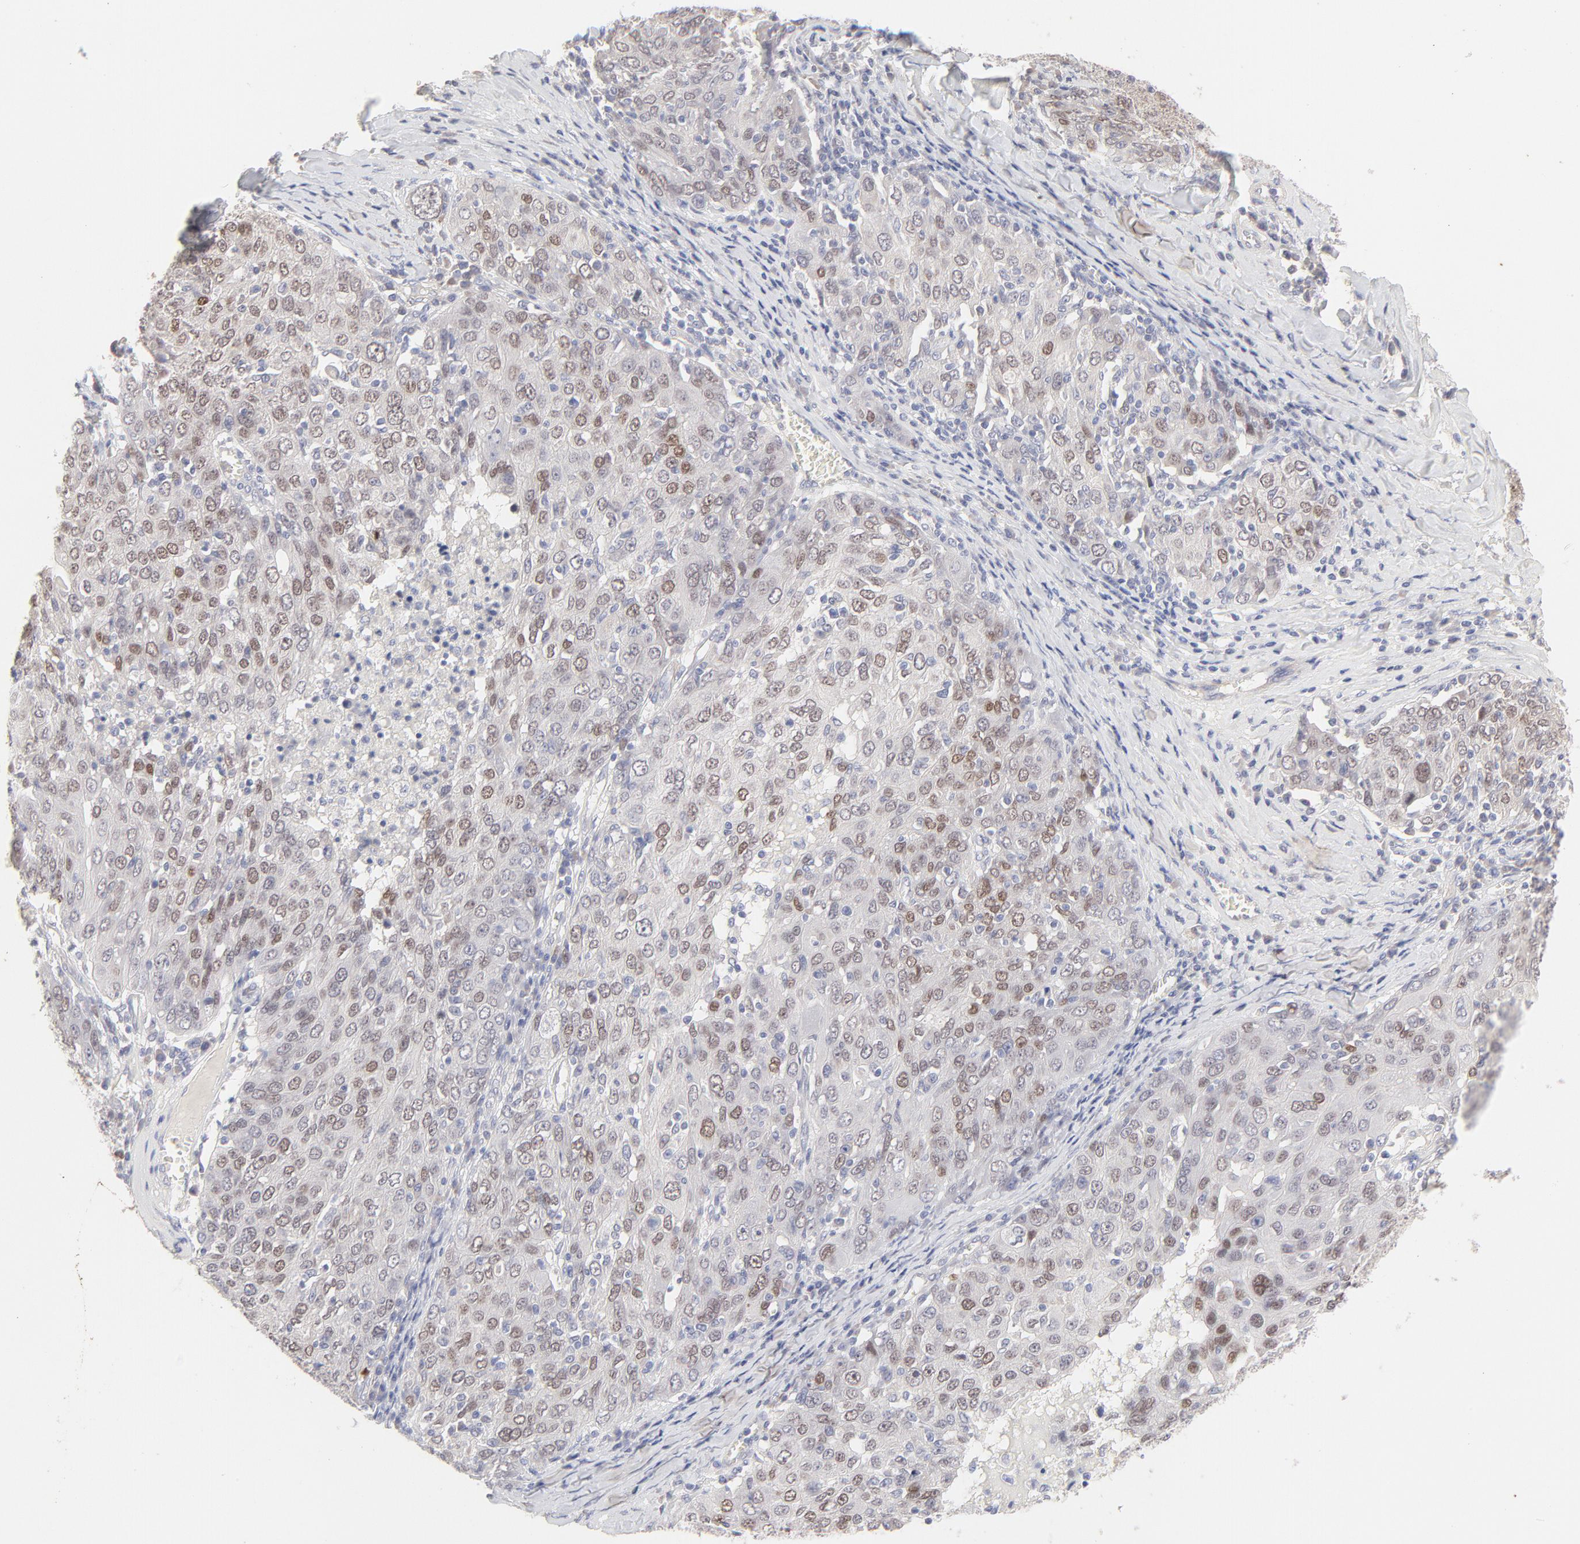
{"staining": {"intensity": "weak", "quantity": "25%-75%", "location": "nuclear"}, "tissue": "ovarian cancer", "cell_type": "Tumor cells", "image_type": "cancer", "snomed": [{"axis": "morphology", "description": "Carcinoma, endometroid"}, {"axis": "topography", "description": "Ovary"}], "caption": "Ovarian cancer was stained to show a protein in brown. There is low levels of weak nuclear staining in about 25%-75% of tumor cells. (brown staining indicates protein expression, while blue staining denotes nuclei).", "gene": "ELF3", "patient": {"sex": "female", "age": 50}}